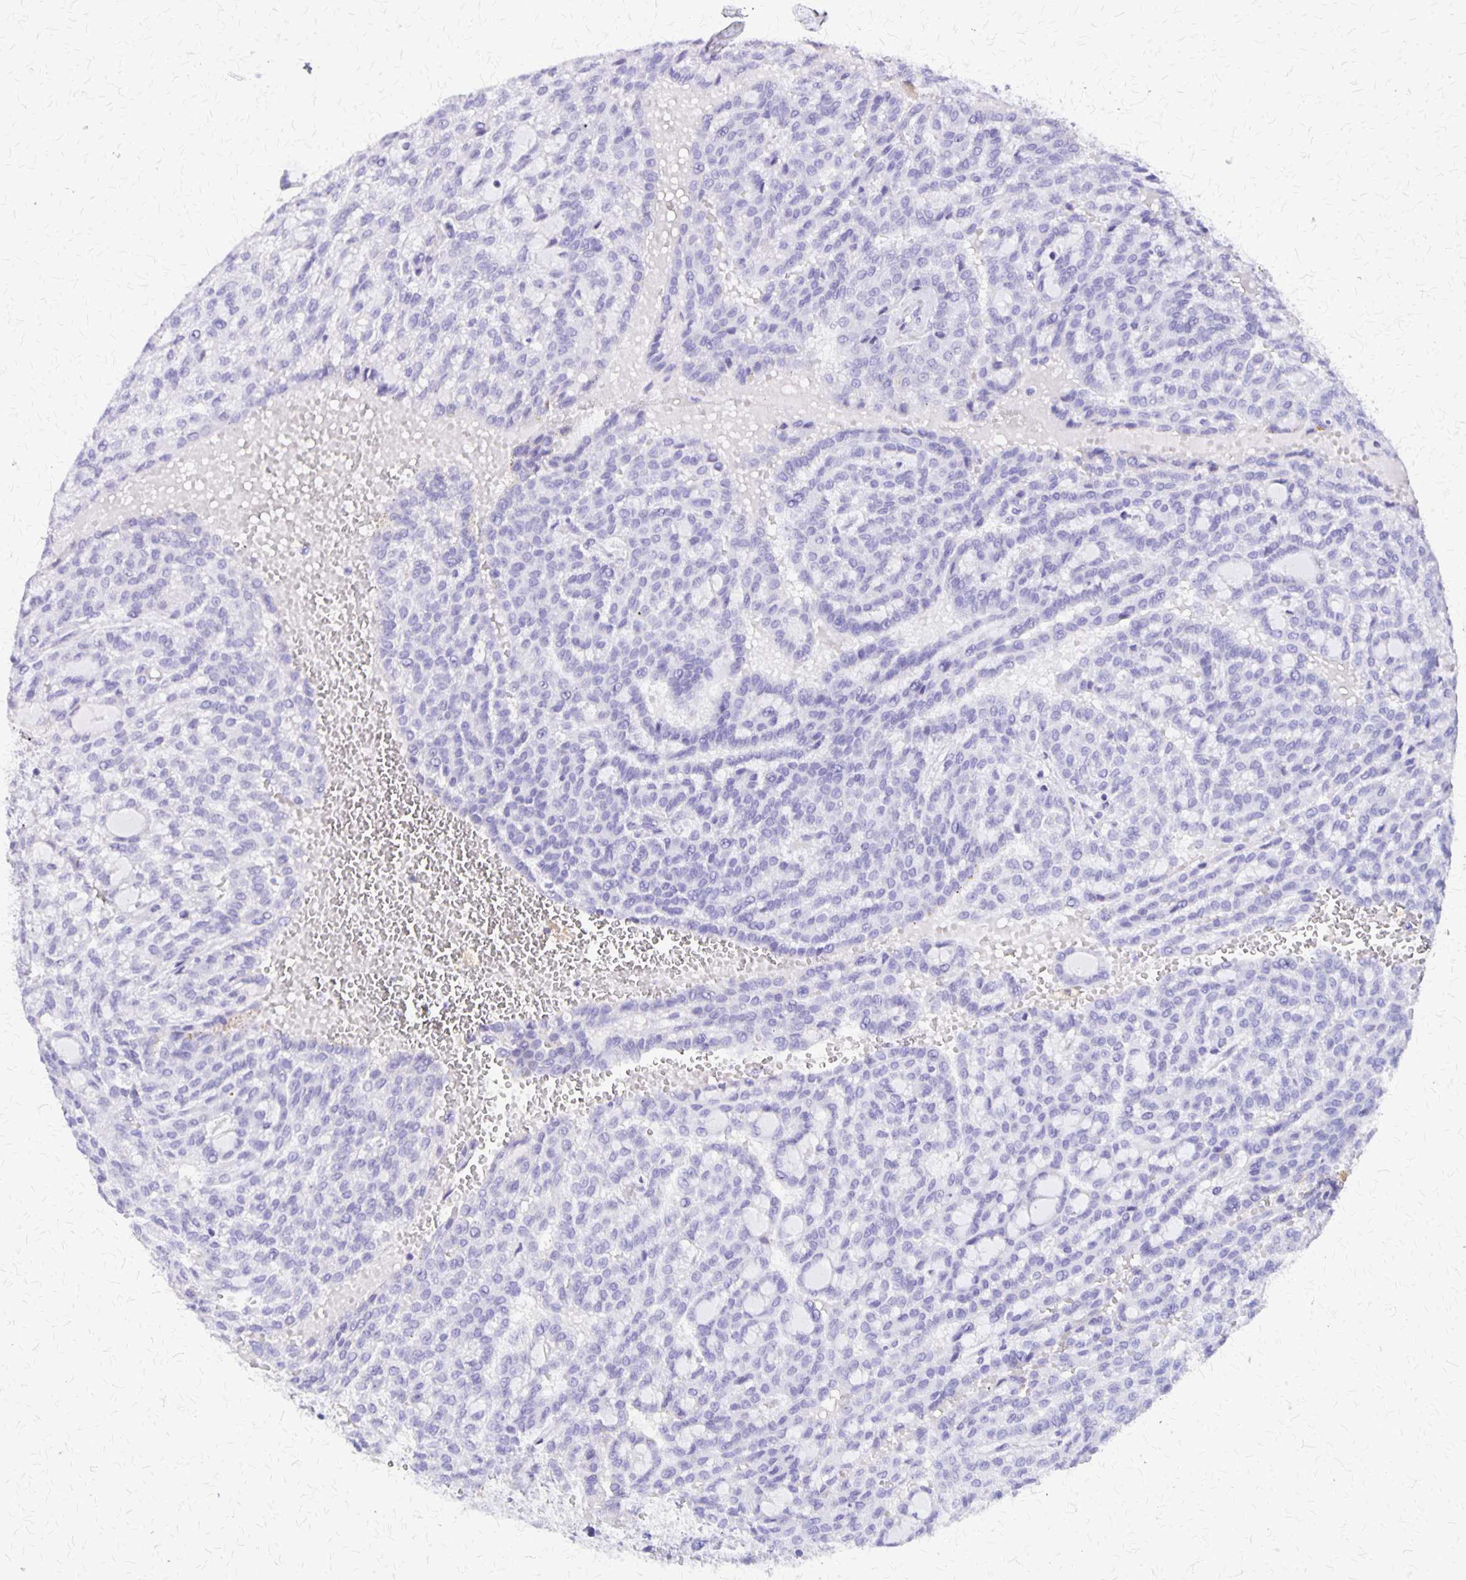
{"staining": {"intensity": "negative", "quantity": "none", "location": "none"}, "tissue": "renal cancer", "cell_type": "Tumor cells", "image_type": "cancer", "snomed": [{"axis": "morphology", "description": "Adenocarcinoma, NOS"}, {"axis": "topography", "description": "Kidney"}], "caption": "DAB (3,3'-diaminobenzidine) immunohistochemical staining of renal cancer demonstrates no significant staining in tumor cells.", "gene": "SLC13A2", "patient": {"sex": "male", "age": 63}}